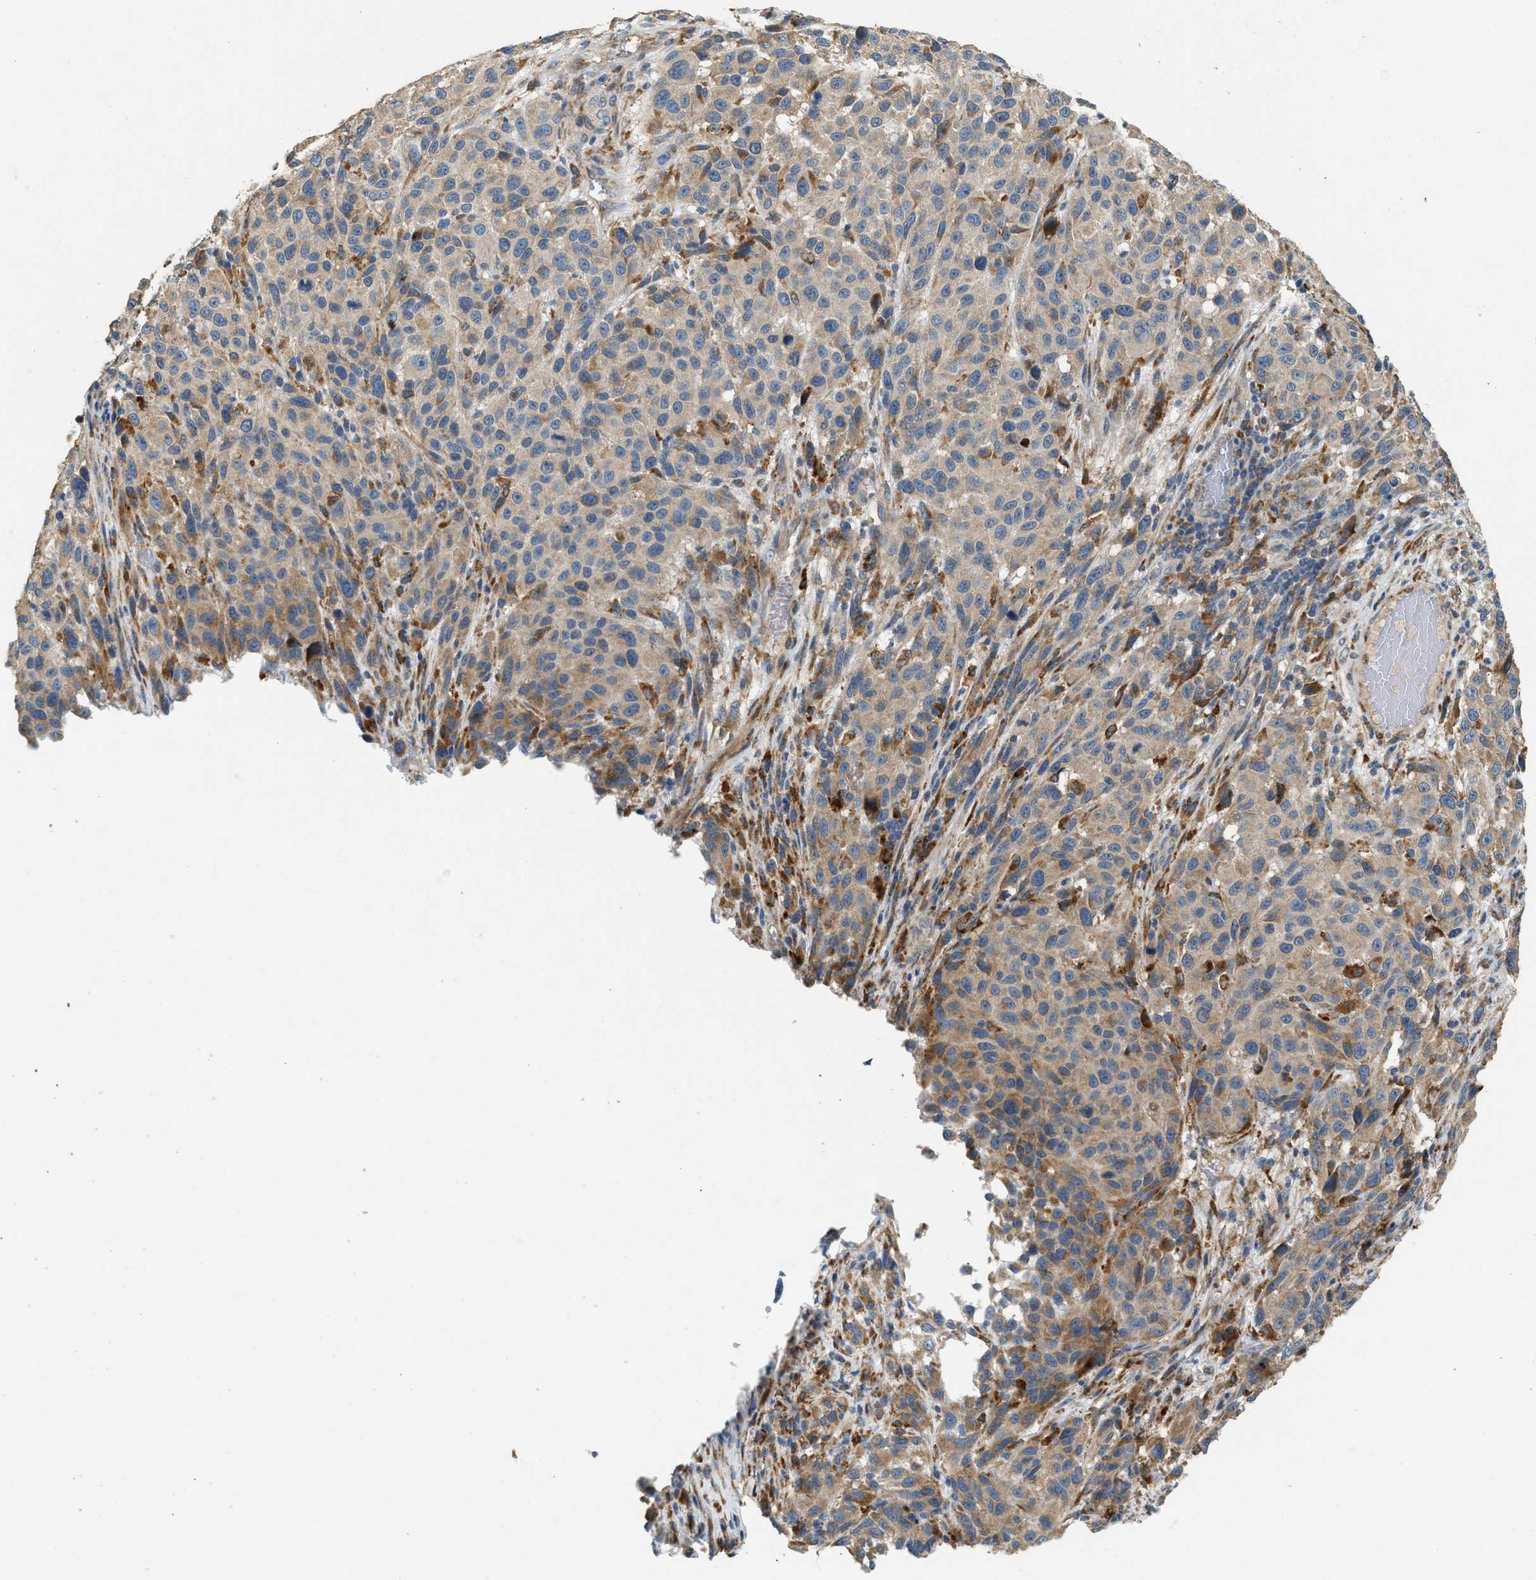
{"staining": {"intensity": "moderate", "quantity": "25%-75%", "location": "cytoplasmic/membranous"}, "tissue": "melanoma", "cell_type": "Tumor cells", "image_type": "cancer", "snomed": [{"axis": "morphology", "description": "Malignant melanoma, Metastatic site"}, {"axis": "topography", "description": "Lymph node"}], "caption": "Protein staining of melanoma tissue reveals moderate cytoplasmic/membranous expression in about 25%-75% of tumor cells. The staining was performed using DAB to visualize the protein expression in brown, while the nuclei were stained in blue with hematoxylin (Magnification: 20x).", "gene": "CTSB", "patient": {"sex": "male", "age": 61}}